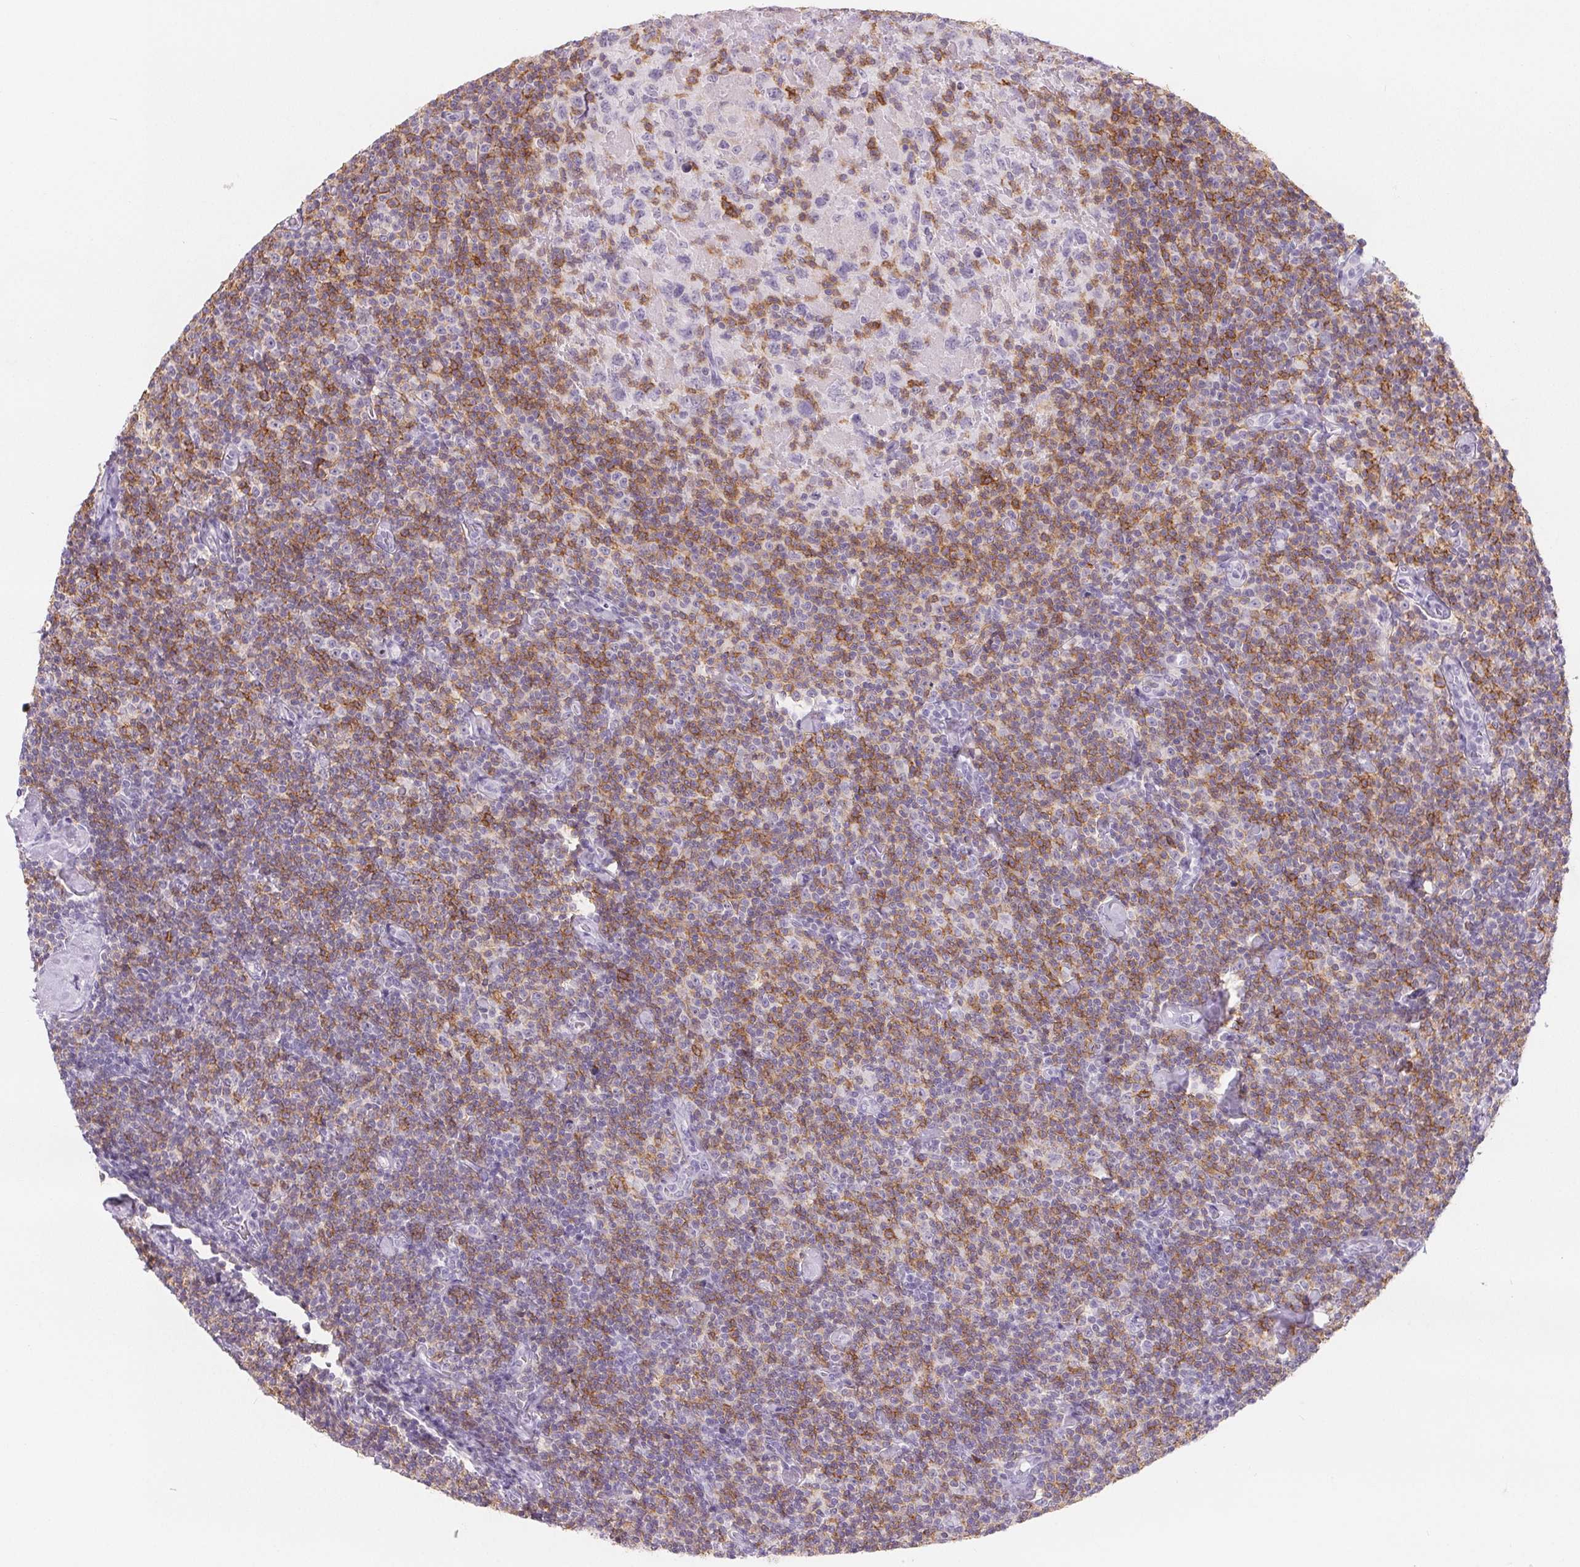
{"staining": {"intensity": "moderate", "quantity": "25%-75%", "location": "cytoplasmic/membranous"}, "tissue": "lymphoma", "cell_type": "Tumor cells", "image_type": "cancer", "snomed": [{"axis": "morphology", "description": "Malignant lymphoma, non-Hodgkin's type, Low grade"}, {"axis": "topography", "description": "Lymph node"}], "caption": "Malignant lymphoma, non-Hodgkin's type (low-grade) stained with IHC exhibits moderate cytoplasmic/membranous positivity in approximately 25%-75% of tumor cells.", "gene": "CD69", "patient": {"sex": "male", "age": 81}}